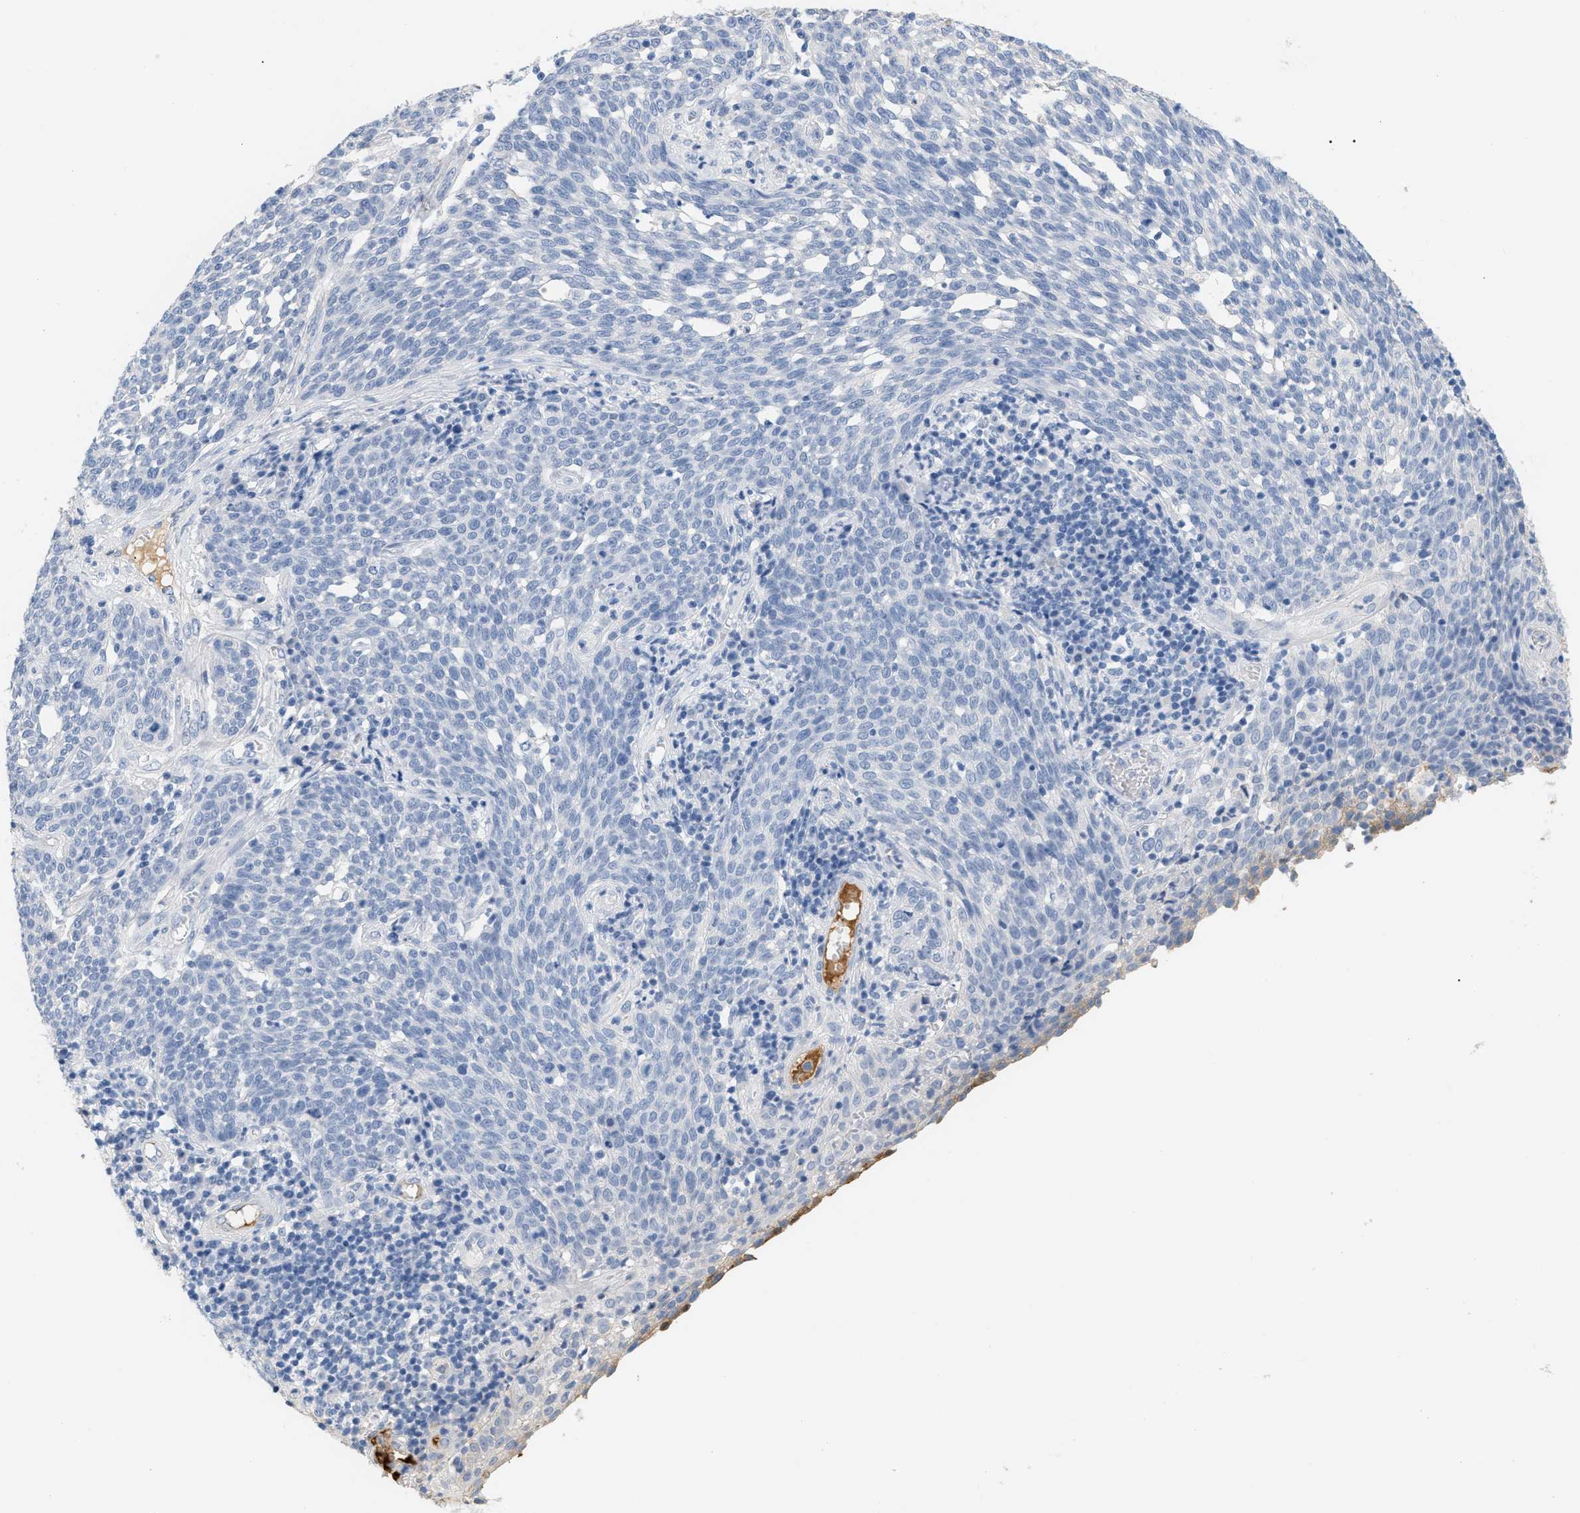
{"staining": {"intensity": "negative", "quantity": "none", "location": "none"}, "tissue": "cervical cancer", "cell_type": "Tumor cells", "image_type": "cancer", "snomed": [{"axis": "morphology", "description": "Squamous cell carcinoma, NOS"}, {"axis": "topography", "description": "Cervix"}], "caption": "This is an IHC histopathology image of human cervical squamous cell carcinoma. There is no expression in tumor cells.", "gene": "CFH", "patient": {"sex": "female", "age": 34}}